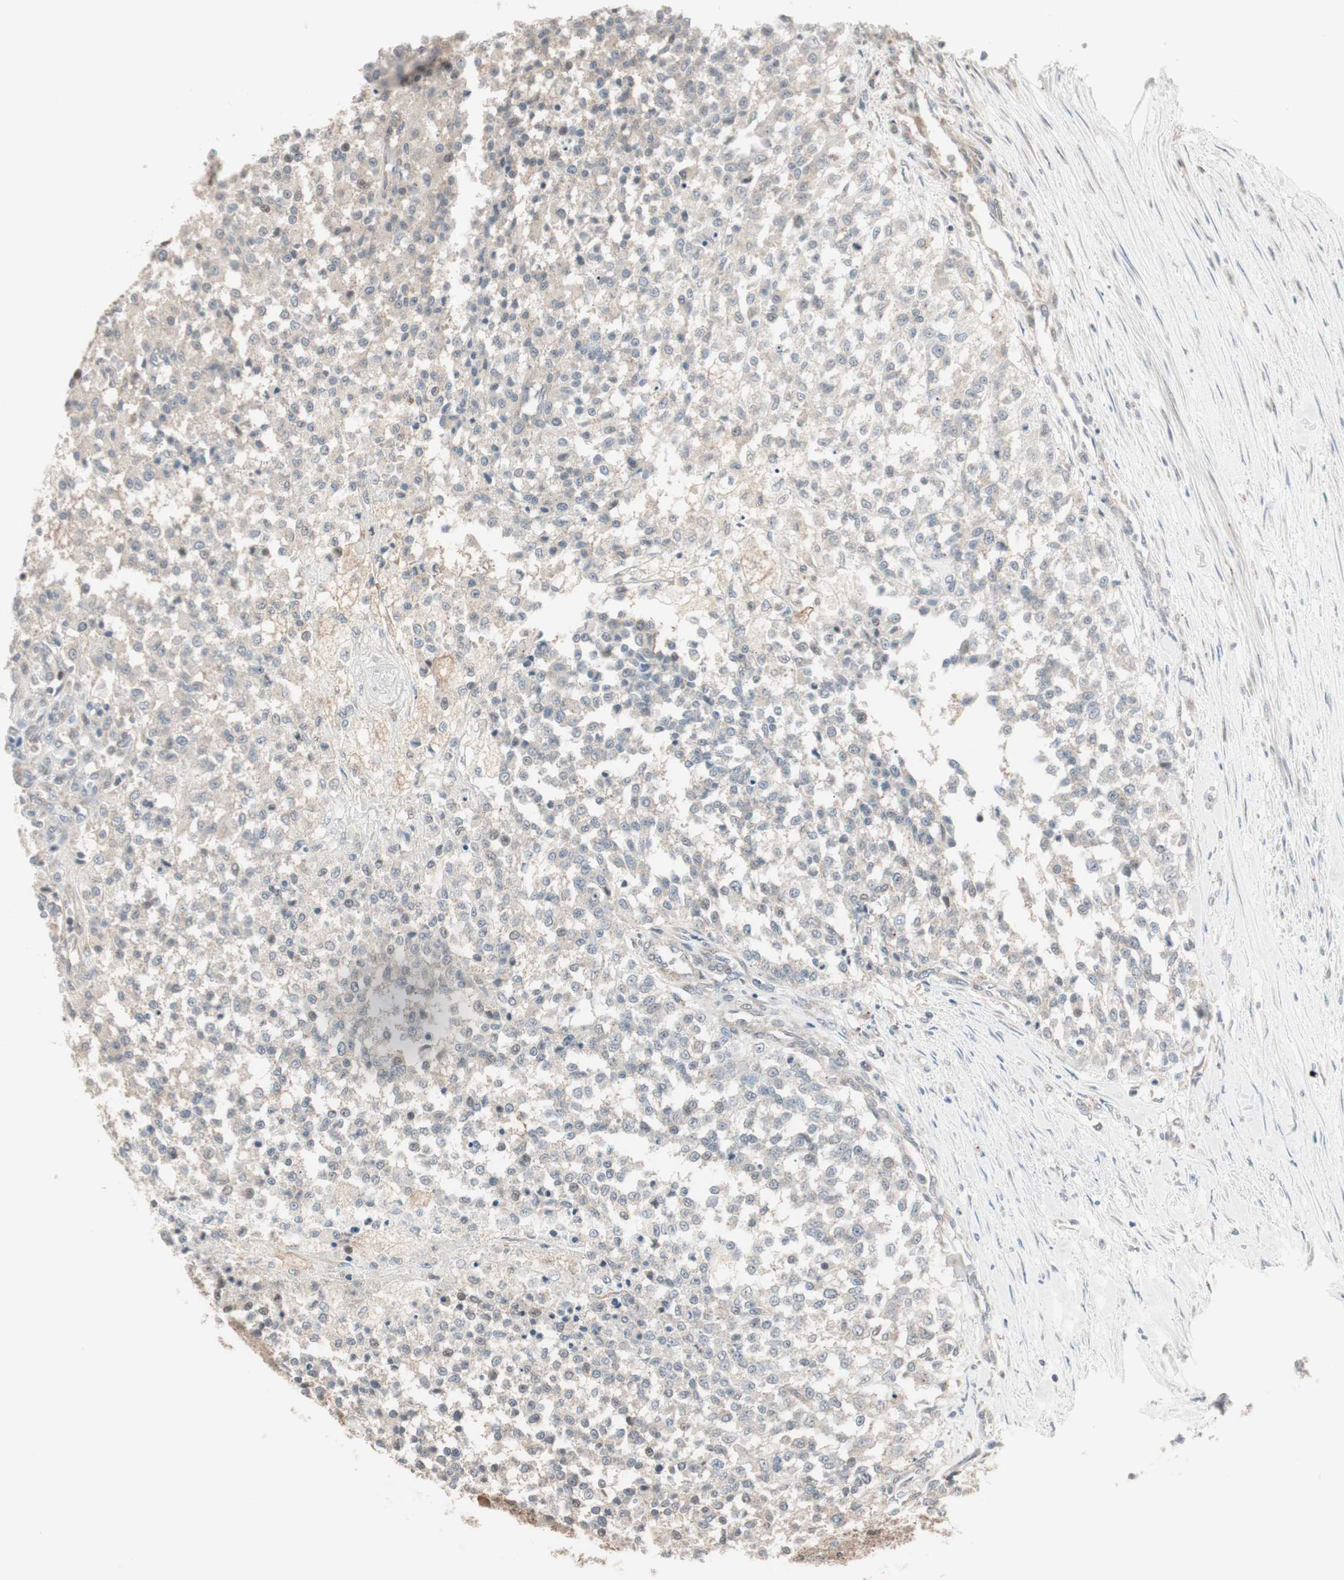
{"staining": {"intensity": "negative", "quantity": "none", "location": "none"}, "tissue": "testis cancer", "cell_type": "Tumor cells", "image_type": "cancer", "snomed": [{"axis": "morphology", "description": "Seminoma, NOS"}, {"axis": "topography", "description": "Testis"}], "caption": "The photomicrograph exhibits no staining of tumor cells in testis cancer (seminoma). (Brightfield microscopy of DAB IHC at high magnification).", "gene": "FBXO5", "patient": {"sex": "male", "age": 59}}